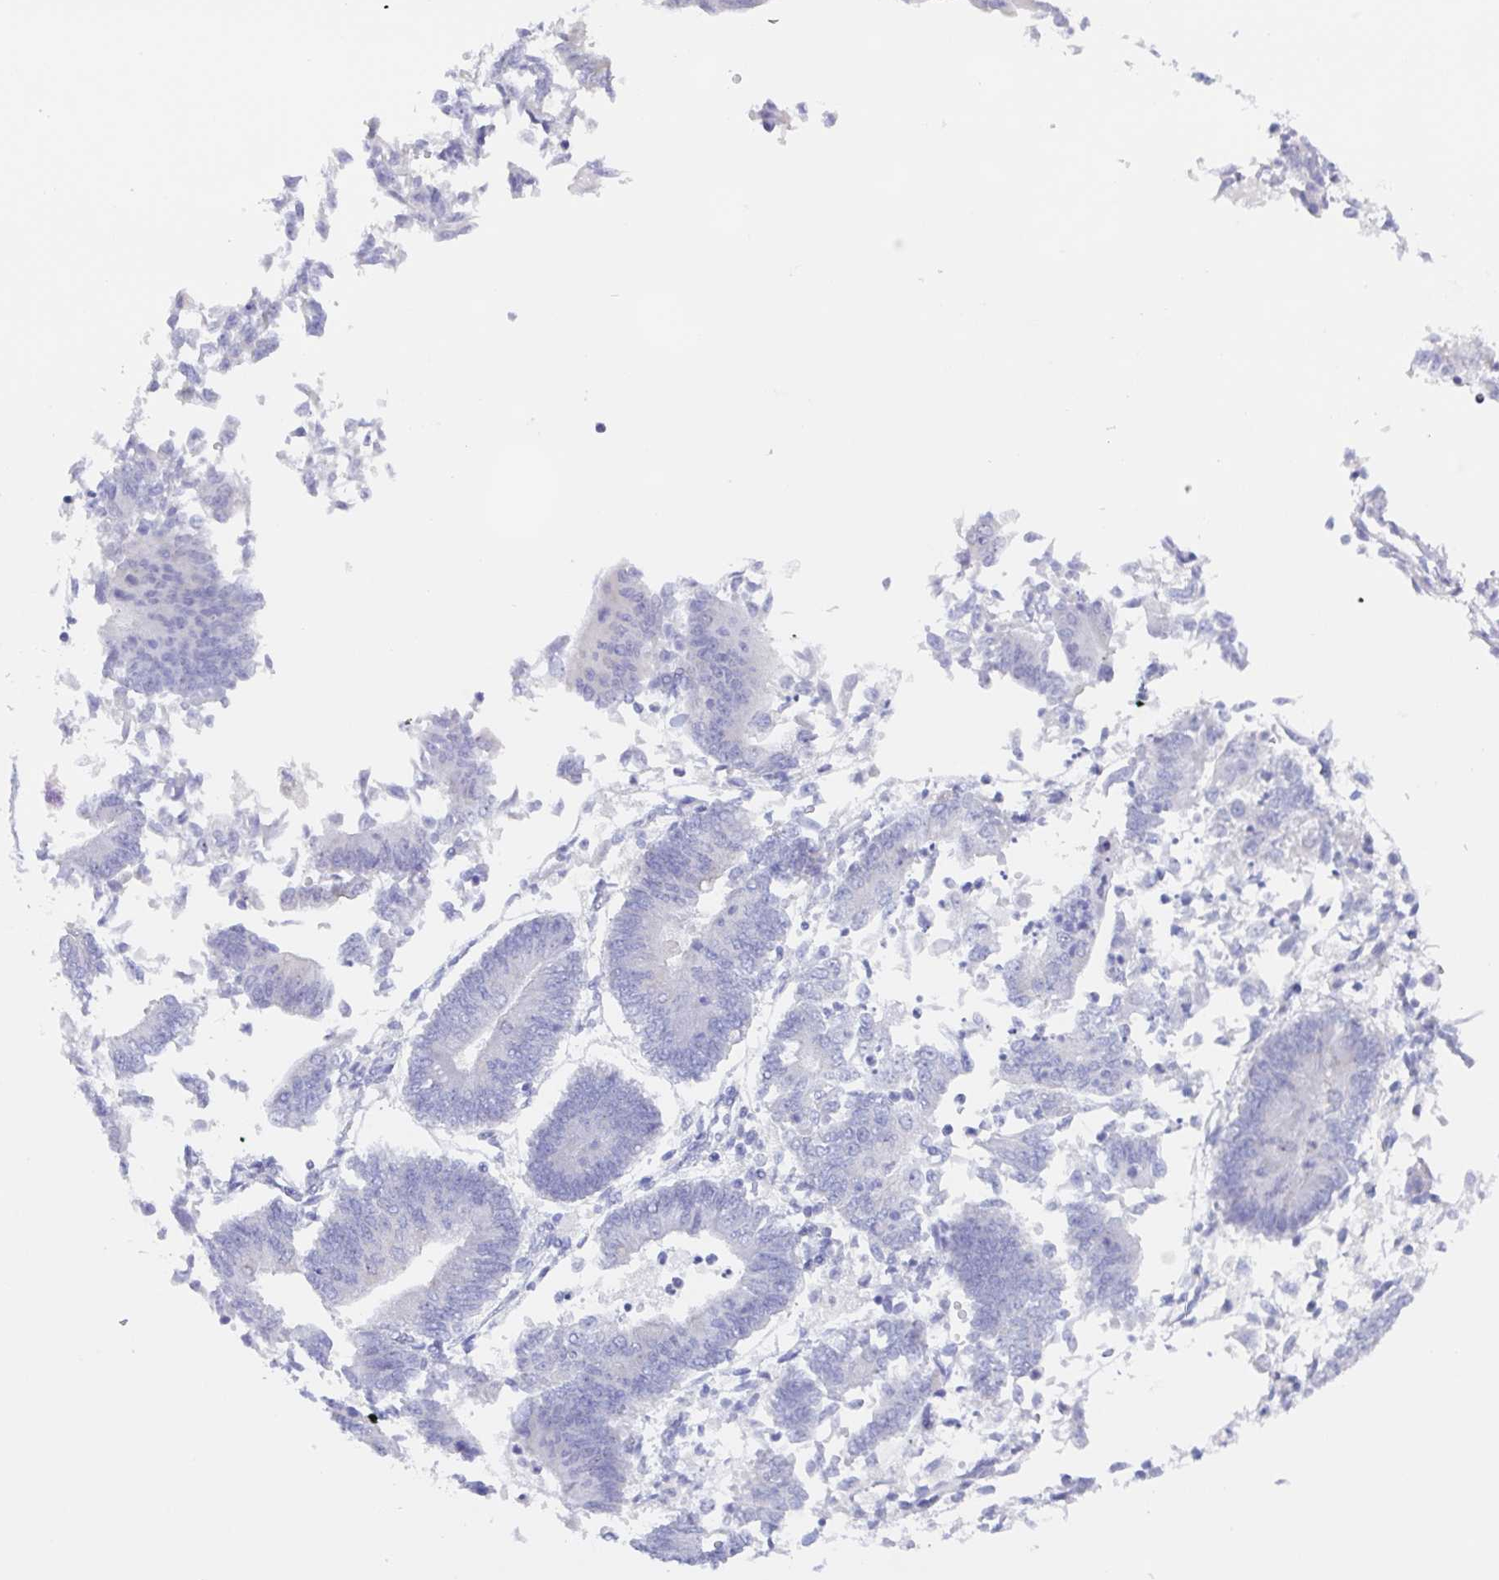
{"staining": {"intensity": "negative", "quantity": "none", "location": "none"}, "tissue": "endometrial cancer", "cell_type": "Tumor cells", "image_type": "cancer", "snomed": [{"axis": "morphology", "description": "Adenocarcinoma, NOS"}, {"axis": "topography", "description": "Endometrium"}], "caption": "Histopathology image shows no significant protein positivity in tumor cells of adenocarcinoma (endometrial).", "gene": "MUCL3", "patient": {"sex": "female", "age": 65}}